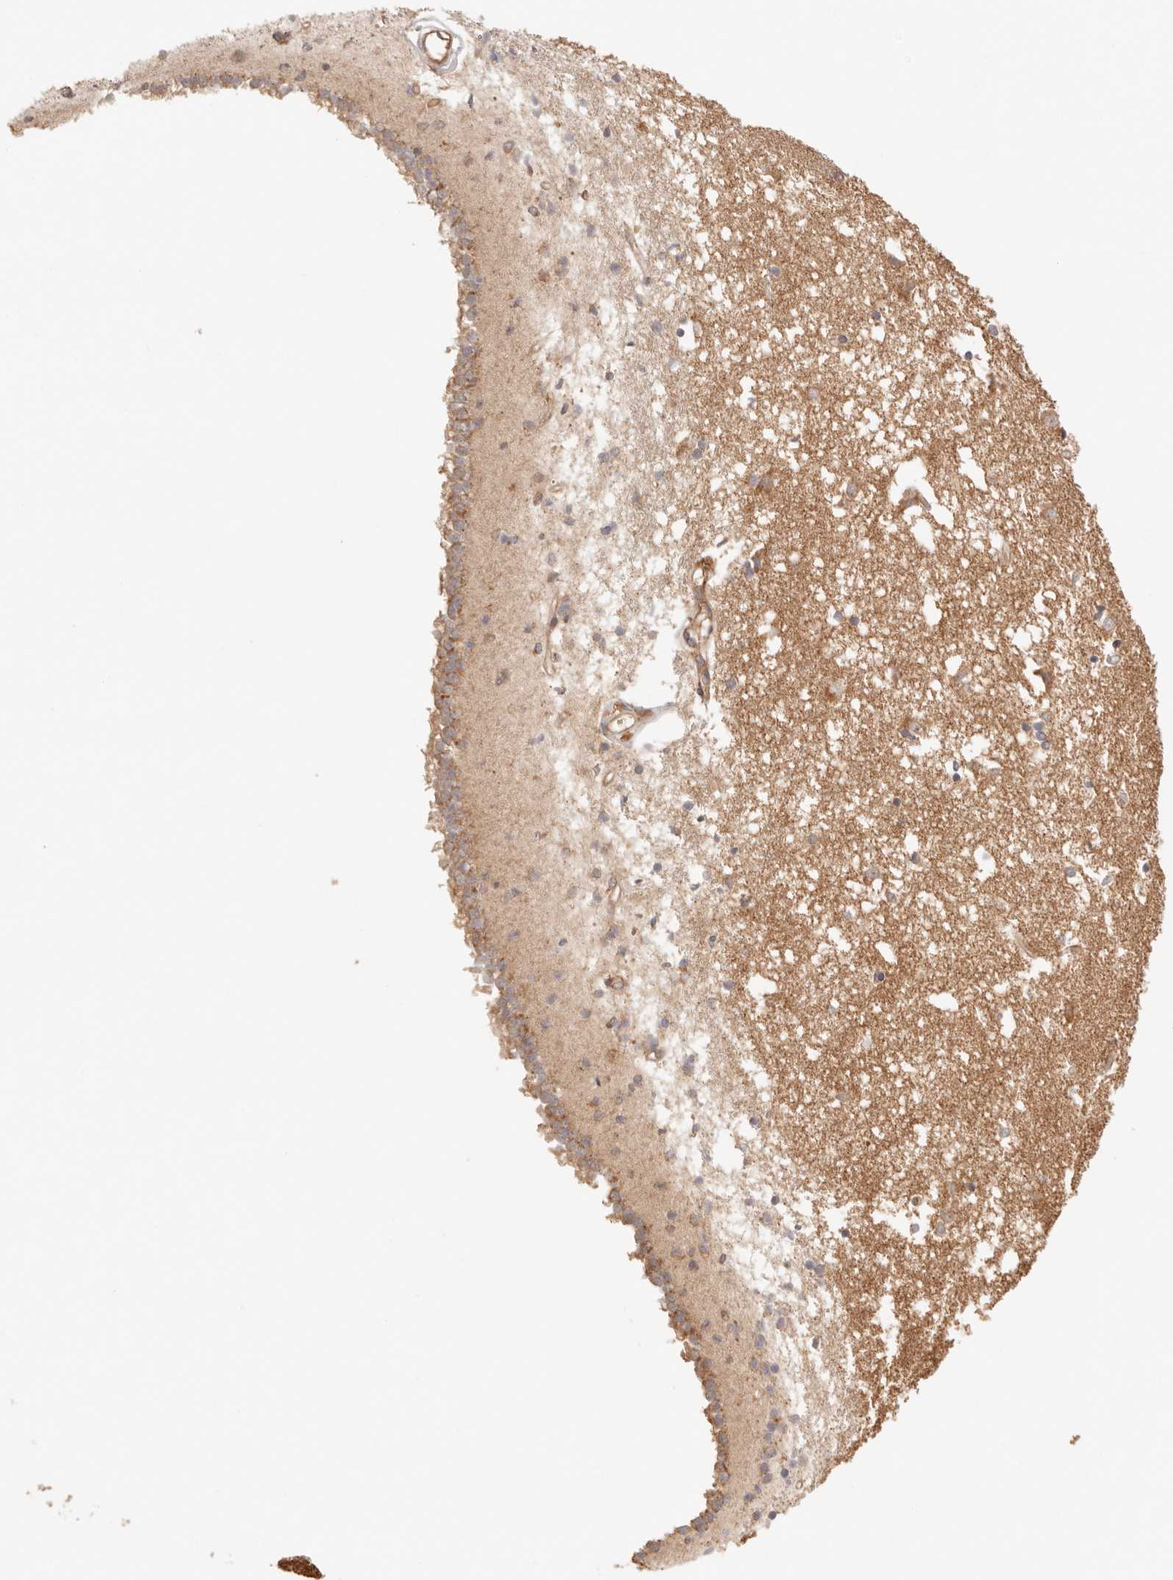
{"staining": {"intensity": "negative", "quantity": "none", "location": "none"}, "tissue": "caudate", "cell_type": "Glial cells", "image_type": "normal", "snomed": [{"axis": "morphology", "description": "Normal tissue, NOS"}, {"axis": "topography", "description": "Lateral ventricle wall"}], "caption": "DAB immunohistochemical staining of normal human caudate displays no significant staining in glial cells.", "gene": "IL1R2", "patient": {"sex": "male", "age": 45}}